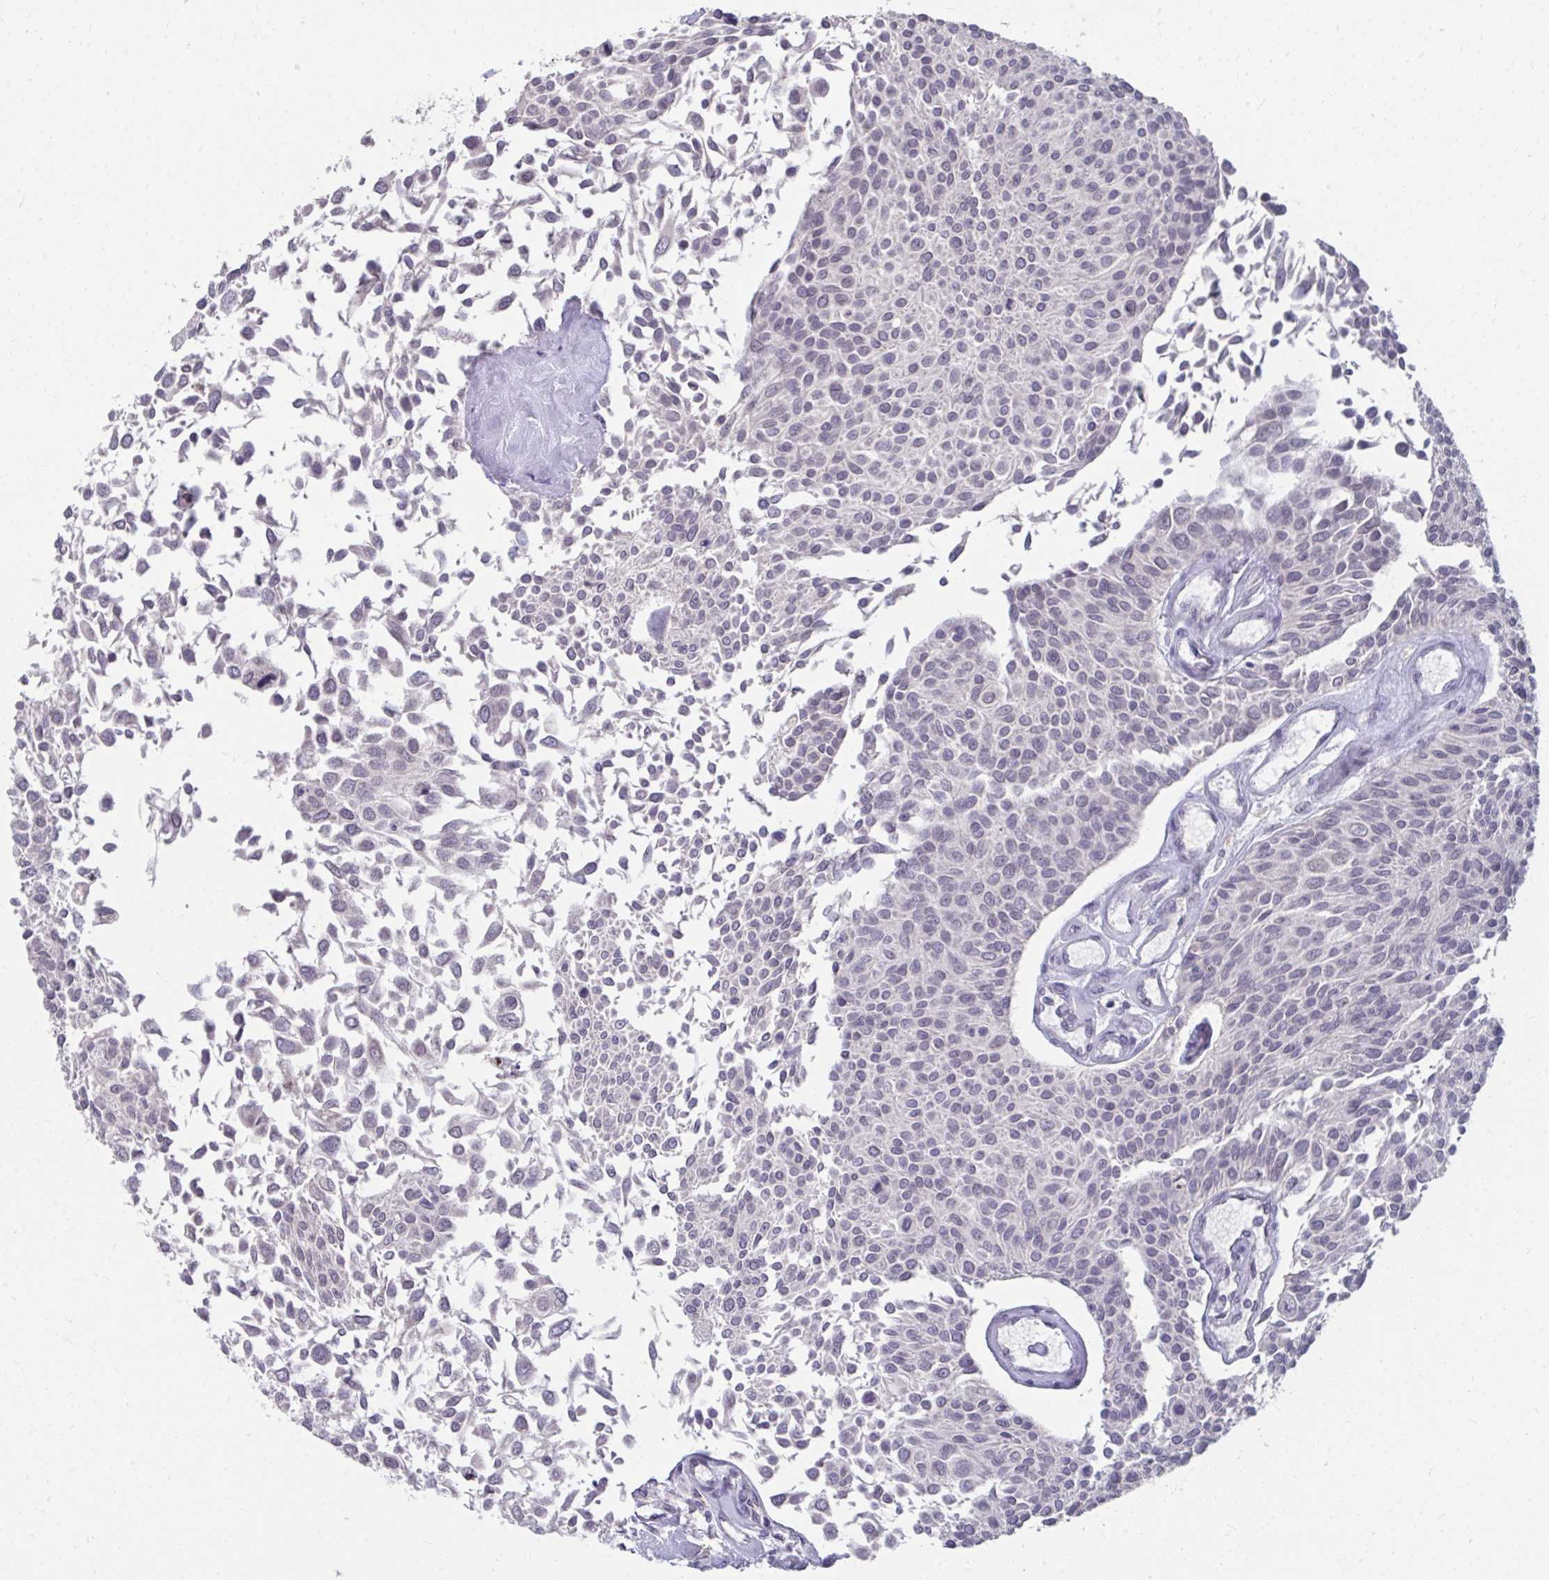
{"staining": {"intensity": "negative", "quantity": "none", "location": "none"}, "tissue": "urothelial cancer", "cell_type": "Tumor cells", "image_type": "cancer", "snomed": [{"axis": "morphology", "description": "Urothelial carcinoma, NOS"}, {"axis": "topography", "description": "Urinary bladder"}], "caption": "Immunohistochemistry (IHC) of urothelial cancer reveals no expression in tumor cells.", "gene": "NUP133", "patient": {"sex": "male", "age": 55}}